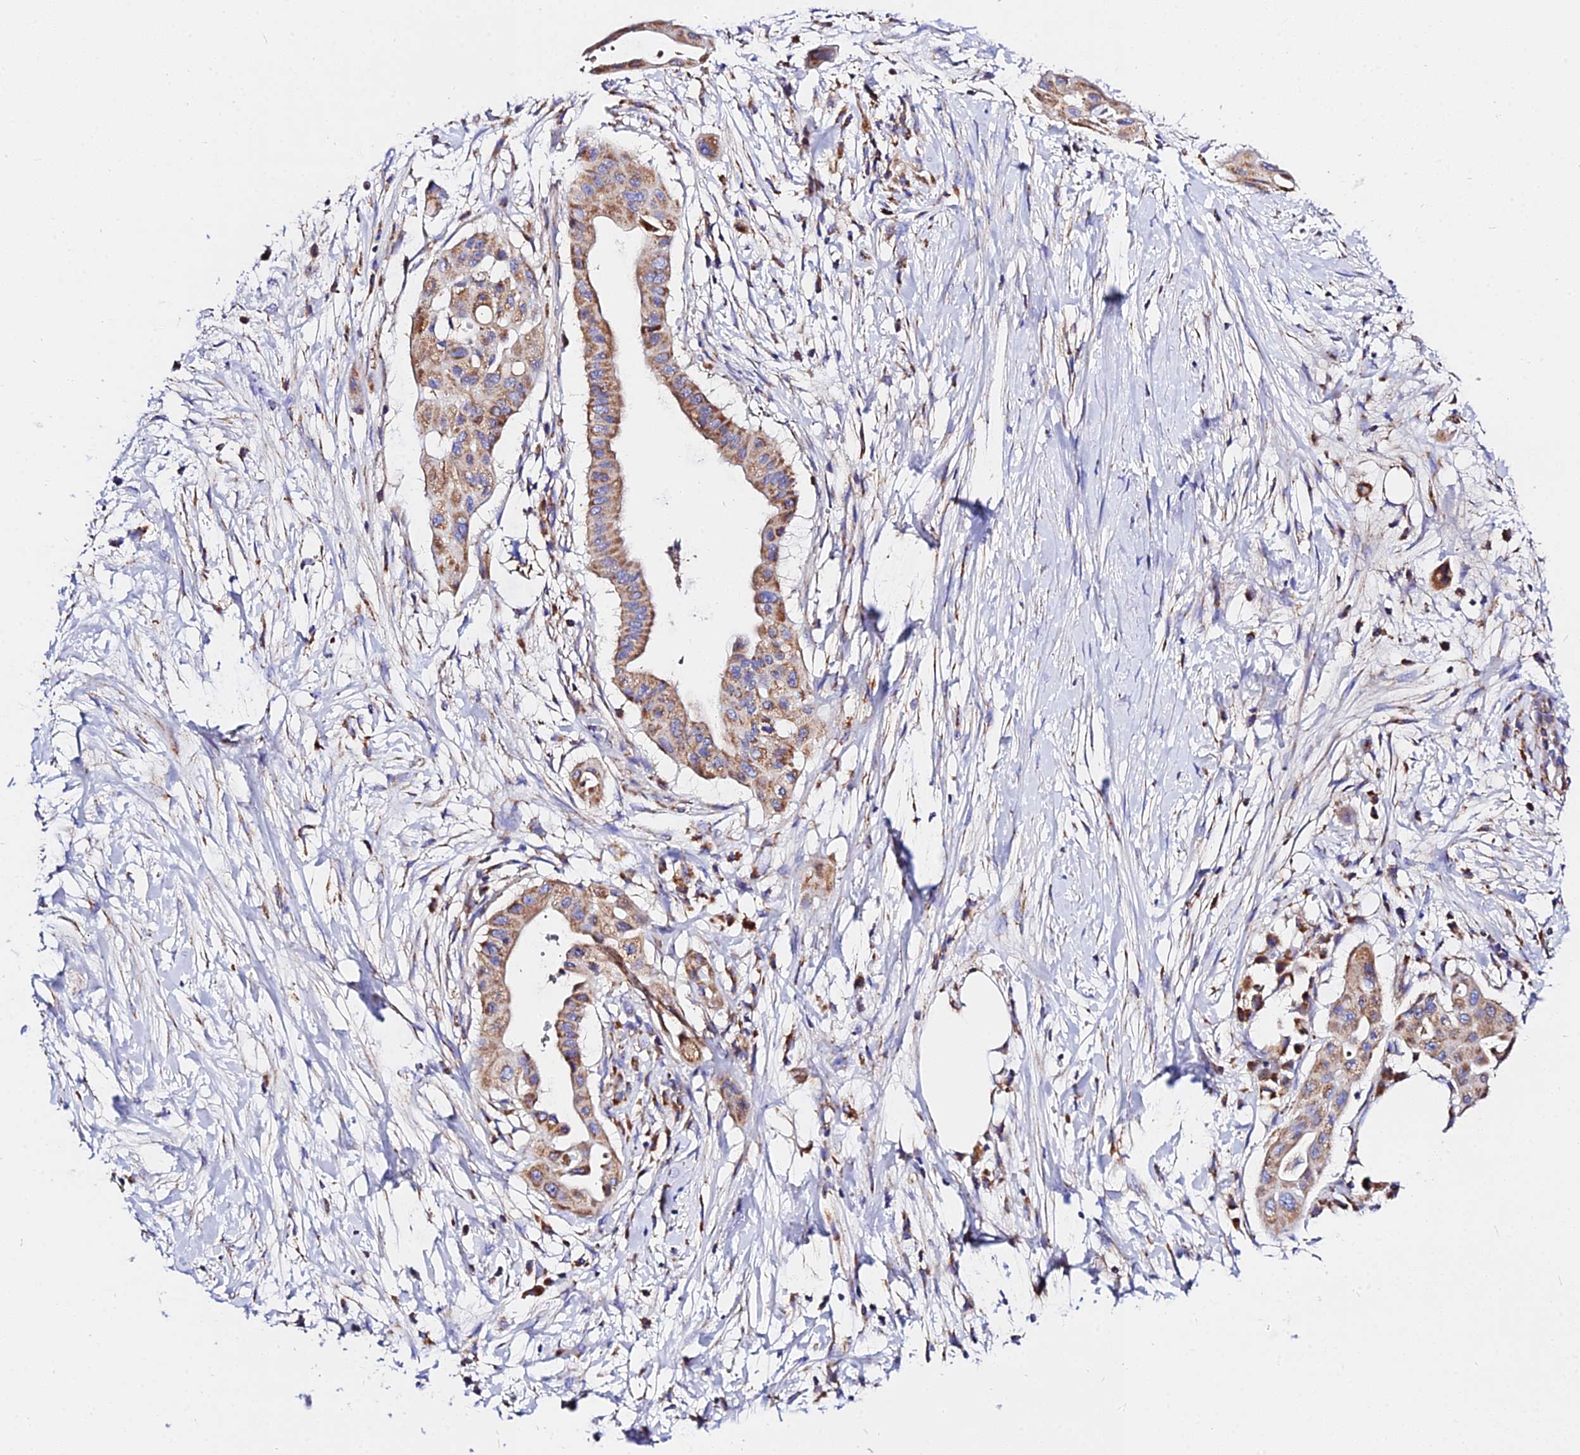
{"staining": {"intensity": "moderate", "quantity": ">75%", "location": "cytoplasmic/membranous"}, "tissue": "pancreatic cancer", "cell_type": "Tumor cells", "image_type": "cancer", "snomed": [{"axis": "morphology", "description": "Adenocarcinoma, NOS"}, {"axis": "topography", "description": "Pancreas"}], "caption": "Pancreatic cancer tissue demonstrates moderate cytoplasmic/membranous staining in about >75% of tumor cells", "gene": "ZNF573", "patient": {"sex": "male", "age": 68}}